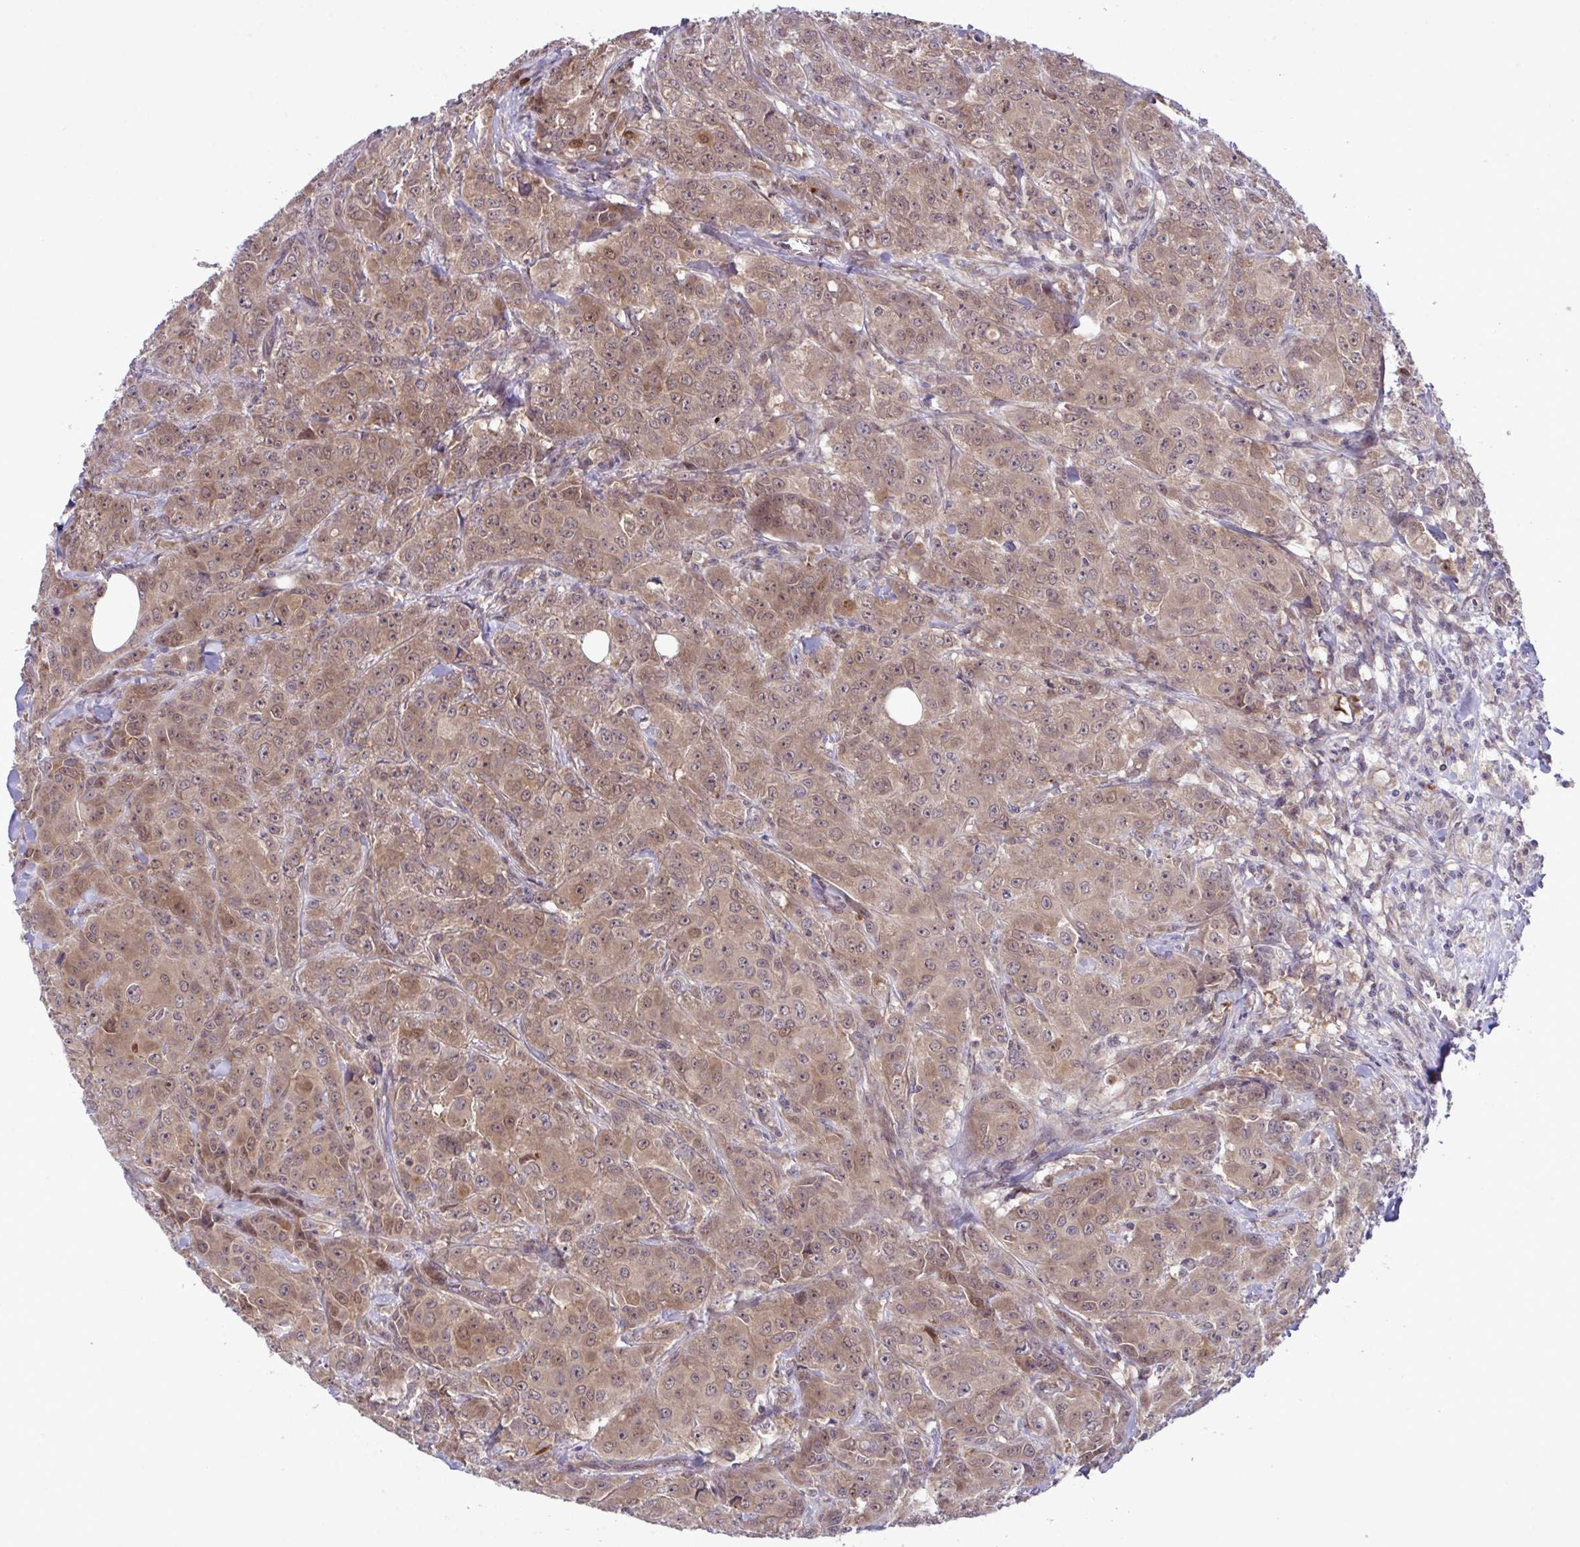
{"staining": {"intensity": "moderate", "quantity": ">75%", "location": "cytoplasmic/membranous,nuclear"}, "tissue": "breast cancer", "cell_type": "Tumor cells", "image_type": "cancer", "snomed": [{"axis": "morphology", "description": "Normal tissue, NOS"}, {"axis": "morphology", "description": "Duct carcinoma"}, {"axis": "topography", "description": "Breast"}], "caption": "High-magnification brightfield microscopy of breast infiltrating ductal carcinoma stained with DAB (3,3'-diaminobenzidine) (brown) and counterstained with hematoxylin (blue). tumor cells exhibit moderate cytoplasmic/membranous and nuclear expression is appreciated in about>75% of cells.", "gene": "CMPK1", "patient": {"sex": "female", "age": 43}}